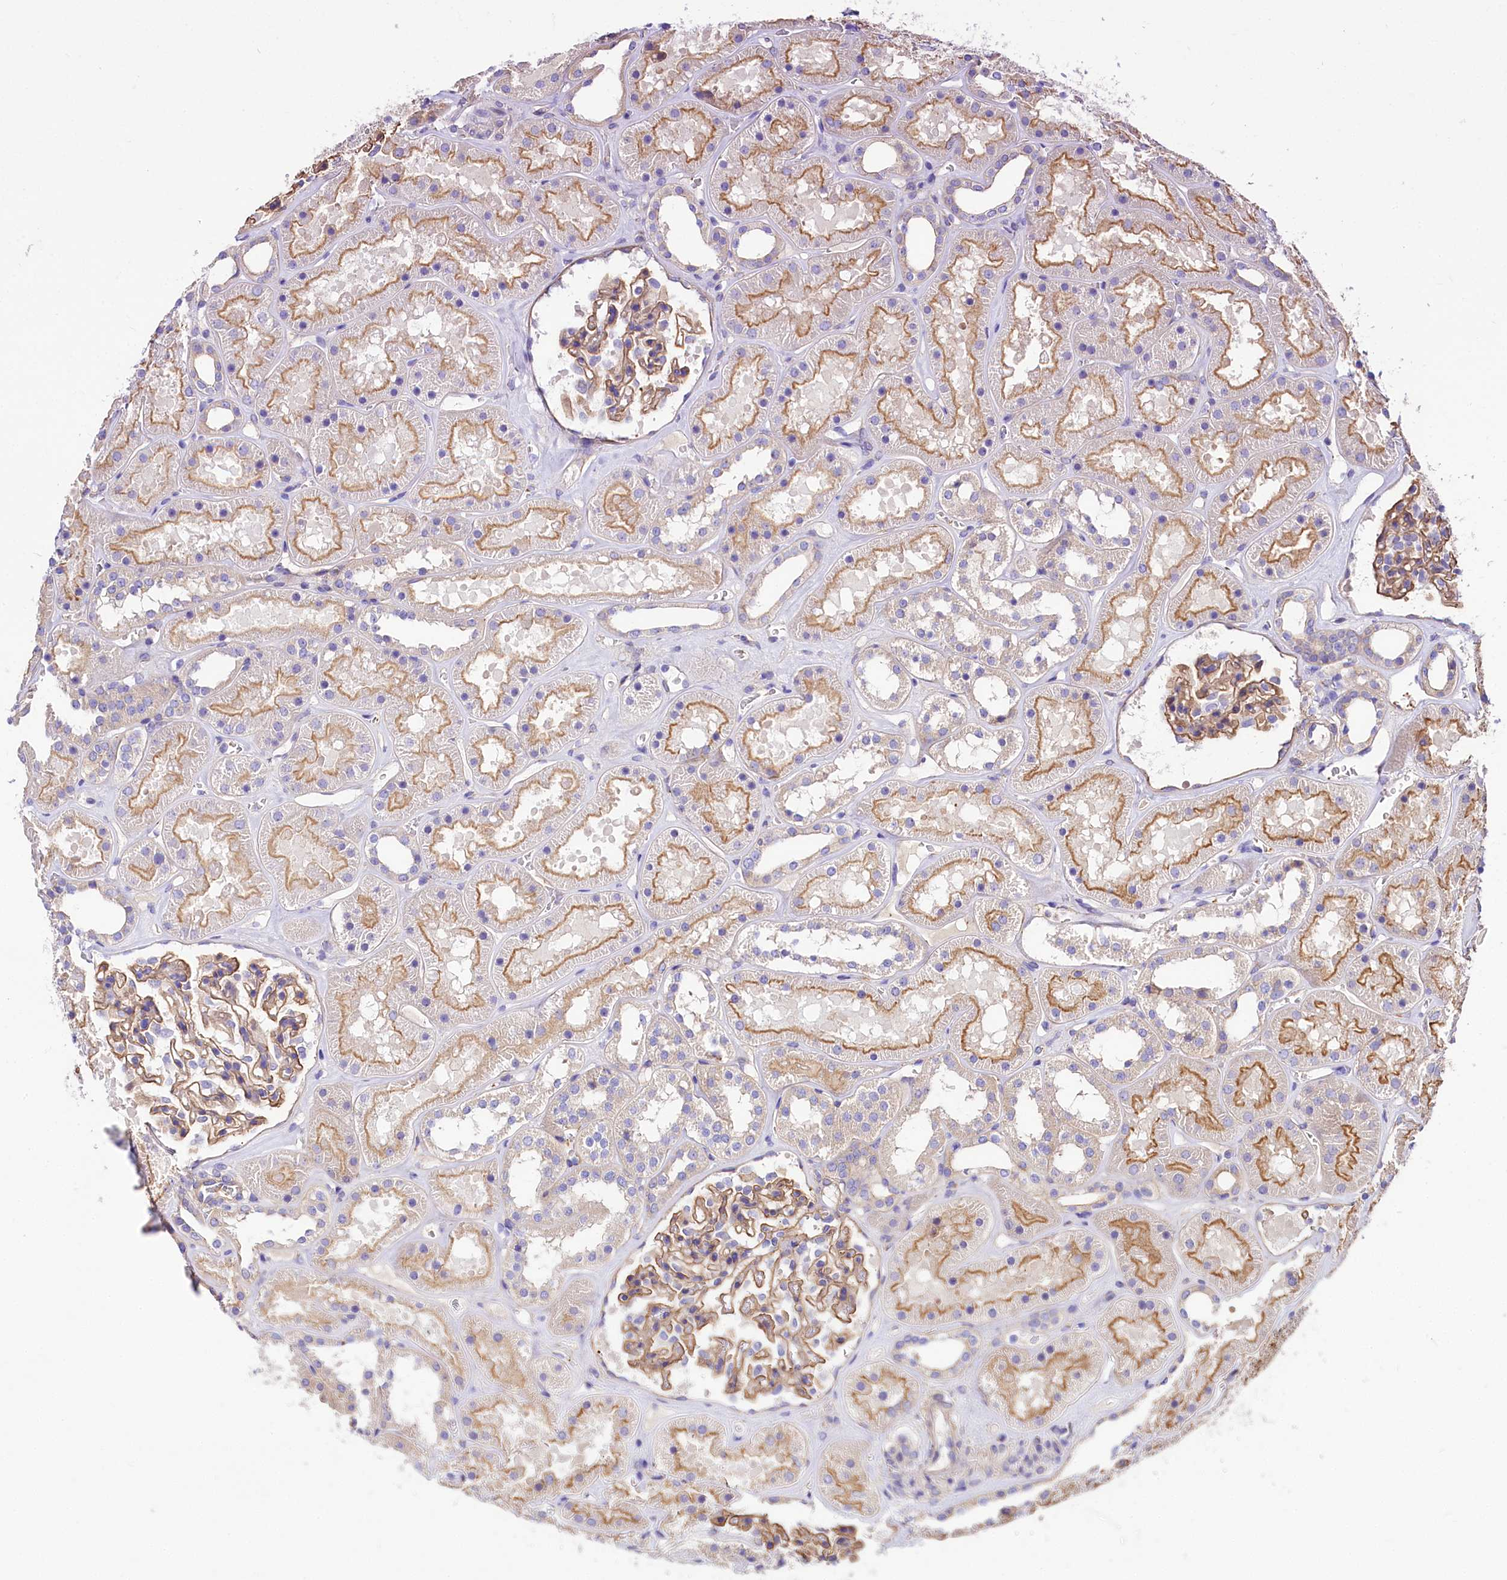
{"staining": {"intensity": "moderate", "quantity": ">75%", "location": "cytoplasmic/membranous"}, "tissue": "kidney", "cell_type": "Cells in glomeruli", "image_type": "normal", "snomed": [{"axis": "morphology", "description": "Normal tissue, NOS"}, {"axis": "topography", "description": "Kidney"}], "caption": "Immunohistochemistry (IHC) of normal kidney displays medium levels of moderate cytoplasmic/membranous staining in about >75% of cells in glomeruli. The protein is stained brown, and the nuclei are stained in blue (DAB (3,3'-diaminobenzidine) IHC with brightfield microscopy, high magnification).", "gene": "FCHSD2", "patient": {"sex": "female", "age": 41}}